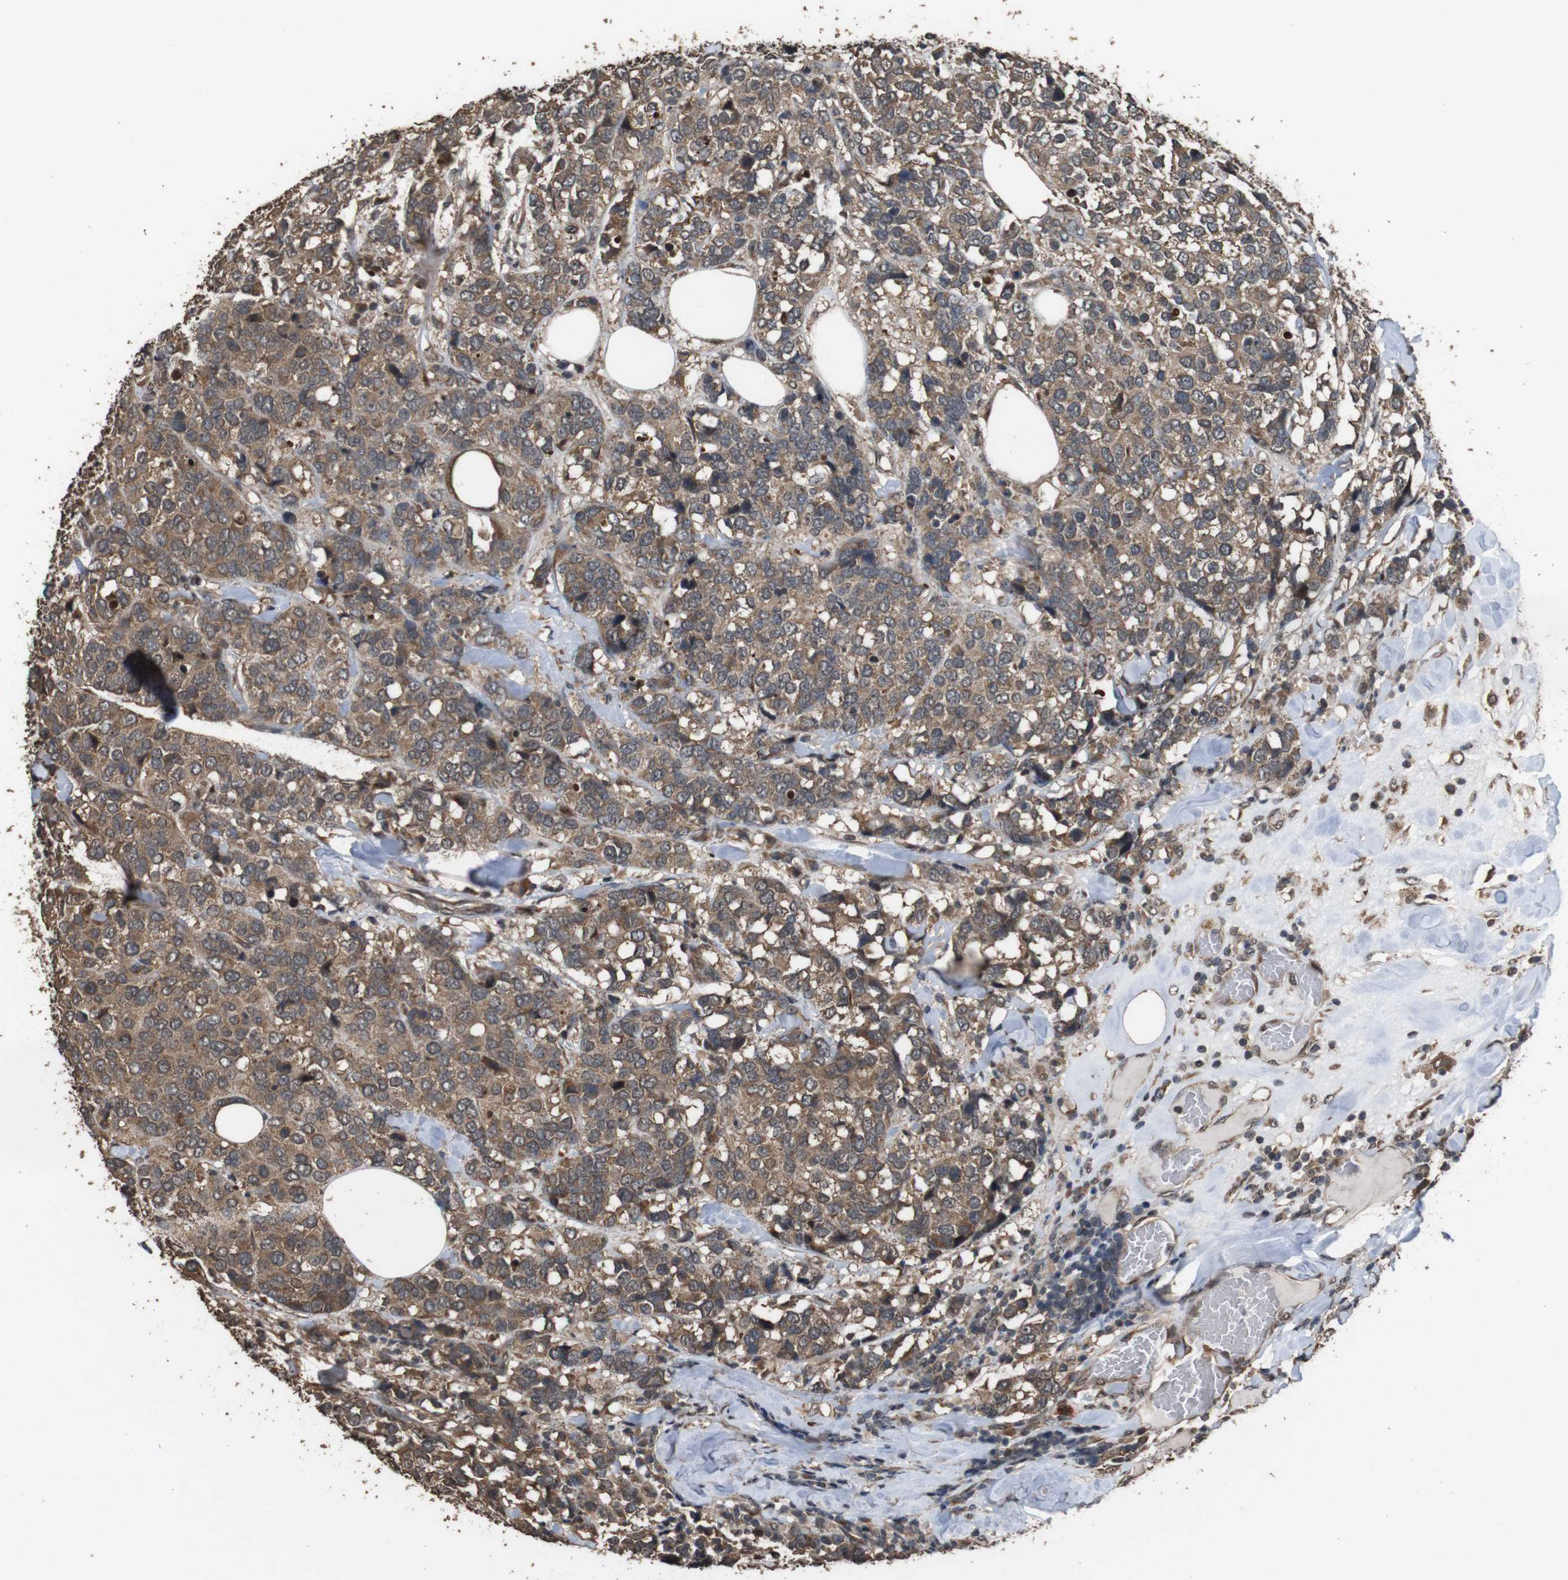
{"staining": {"intensity": "moderate", "quantity": ">75%", "location": "cytoplasmic/membranous"}, "tissue": "breast cancer", "cell_type": "Tumor cells", "image_type": "cancer", "snomed": [{"axis": "morphology", "description": "Lobular carcinoma"}, {"axis": "topography", "description": "Breast"}], "caption": "IHC of breast cancer (lobular carcinoma) displays medium levels of moderate cytoplasmic/membranous expression in approximately >75% of tumor cells.", "gene": "RRAS2", "patient": {"sex": "female", "age": 59}}